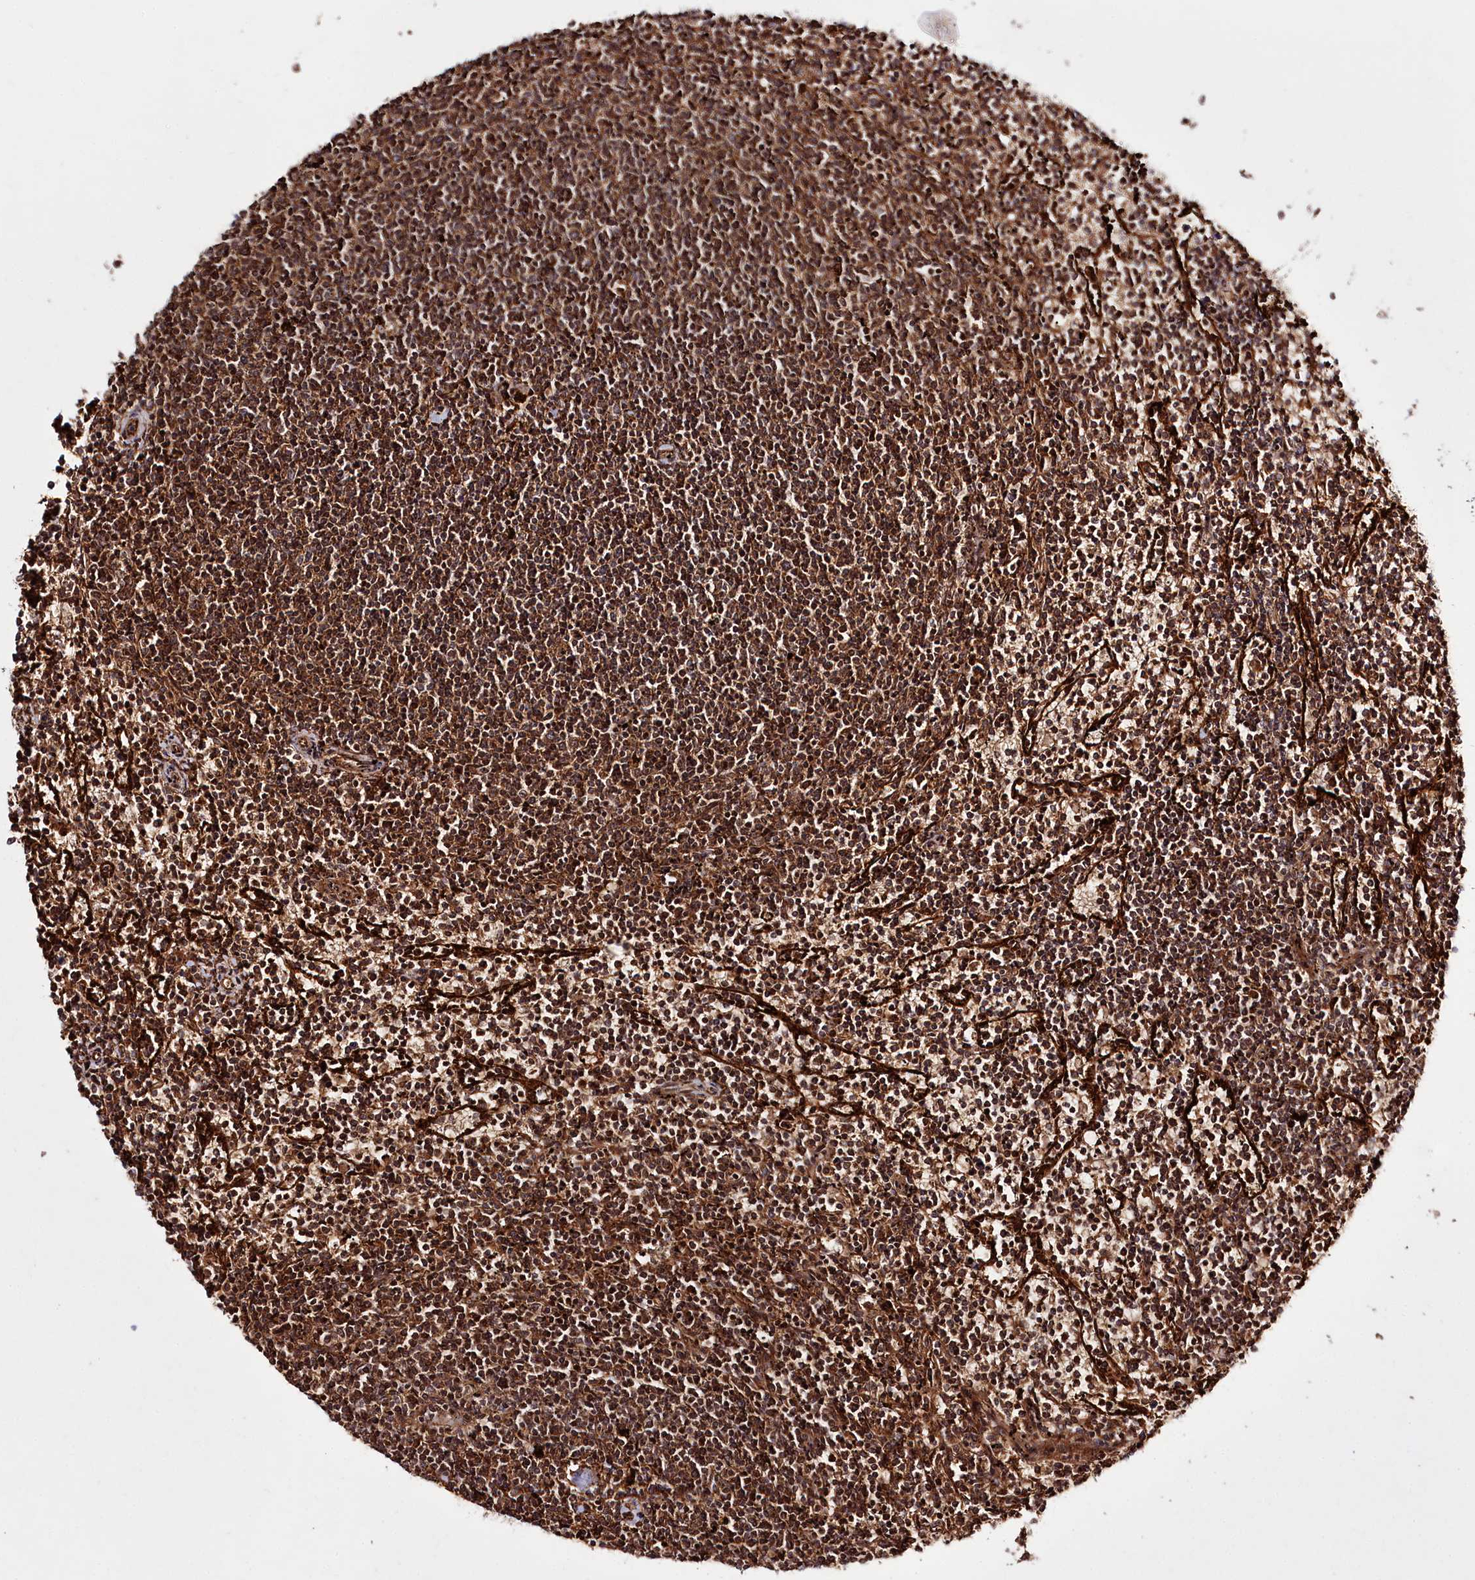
{"staining": {"intensity": "moderate", "quantity": ">75%", "location": "cytoplasmic/membranous"}, "tissue": "lymphoma", "cell_type": "Tumor cells", "image_type": "cancer", "snomed": [{"axis": "morphology", "description": "Malignant lymphoma, non-Hodgkin's type, Low grade"}, {"axis": "topography", "description": "Spleen"}], "caption": "A brown stain labels moderate cytoplasmic/membranous positivity of a protein in human low-grade malignant lymphoma, non-Hodgkin's type tumor cells.", "gene": "REXO2", "patient": {"sex": "female", "age": 50}}